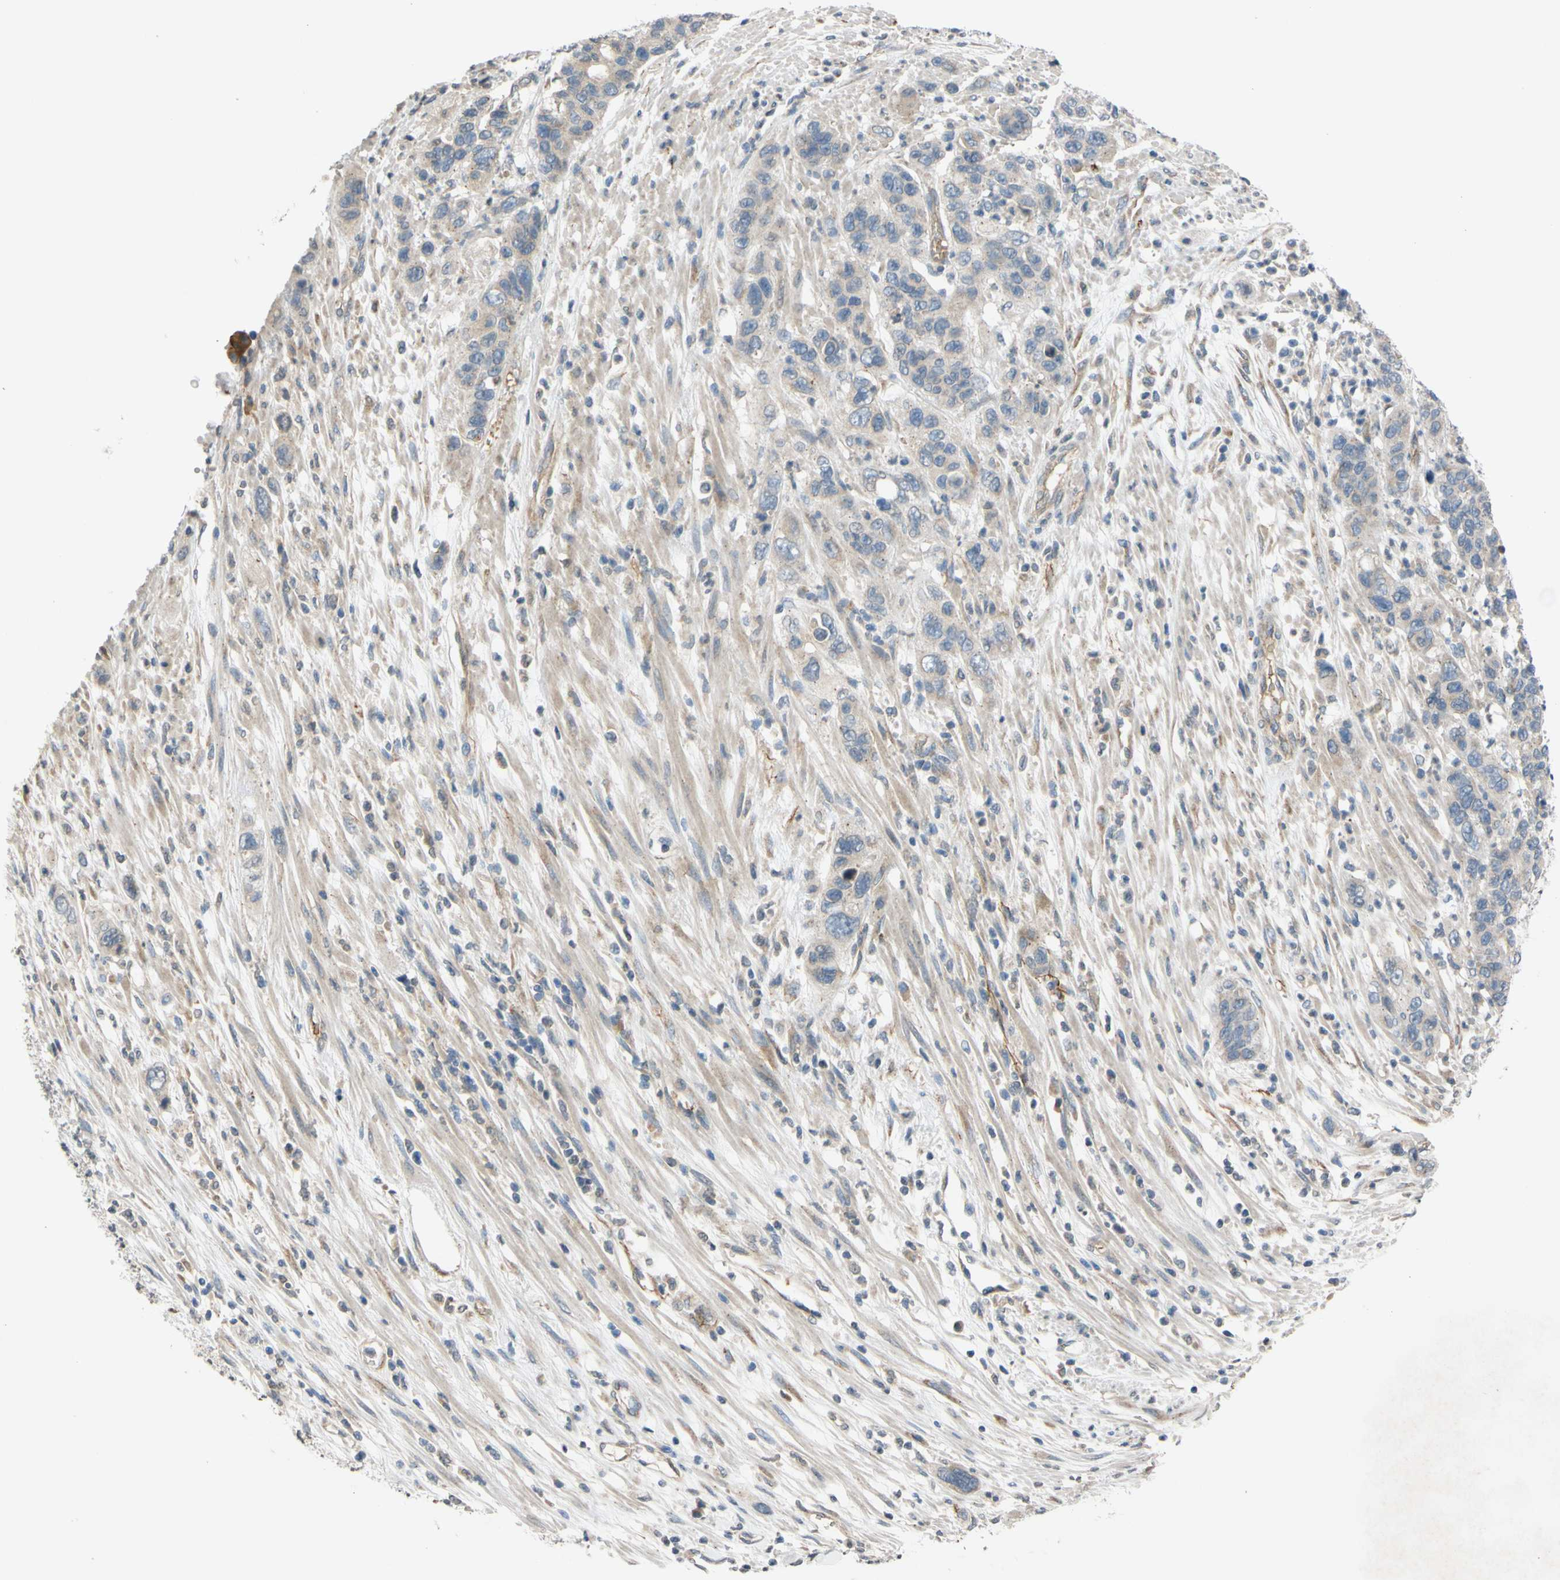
{"staining": {"intensity": "weak", "quantity": ">75%", "location": "cytoplasmic/membranous"}, "tissue": "pancreatic cancer", "cell_type": "Tumor cells", "image_type": "cancer", "snomed": [{"axis": "morphology", "description": "Adenocarcinoma, NOS"}, {"axis": "topography", "description": "Pancreas"}], "caption": "Pancreatic cancer (adenocarcinoma) was stained to show a protein in brown. There is low levels of weak cytoplasmic/membranous staining in about >75% of tumor cells. The staining was performed using DAB, with brown indicating positive protein expression. Nuclei are stained blue with hematoxylin.", "gene": "ADD2", "patient": {"sex": "female", "age": 71}}